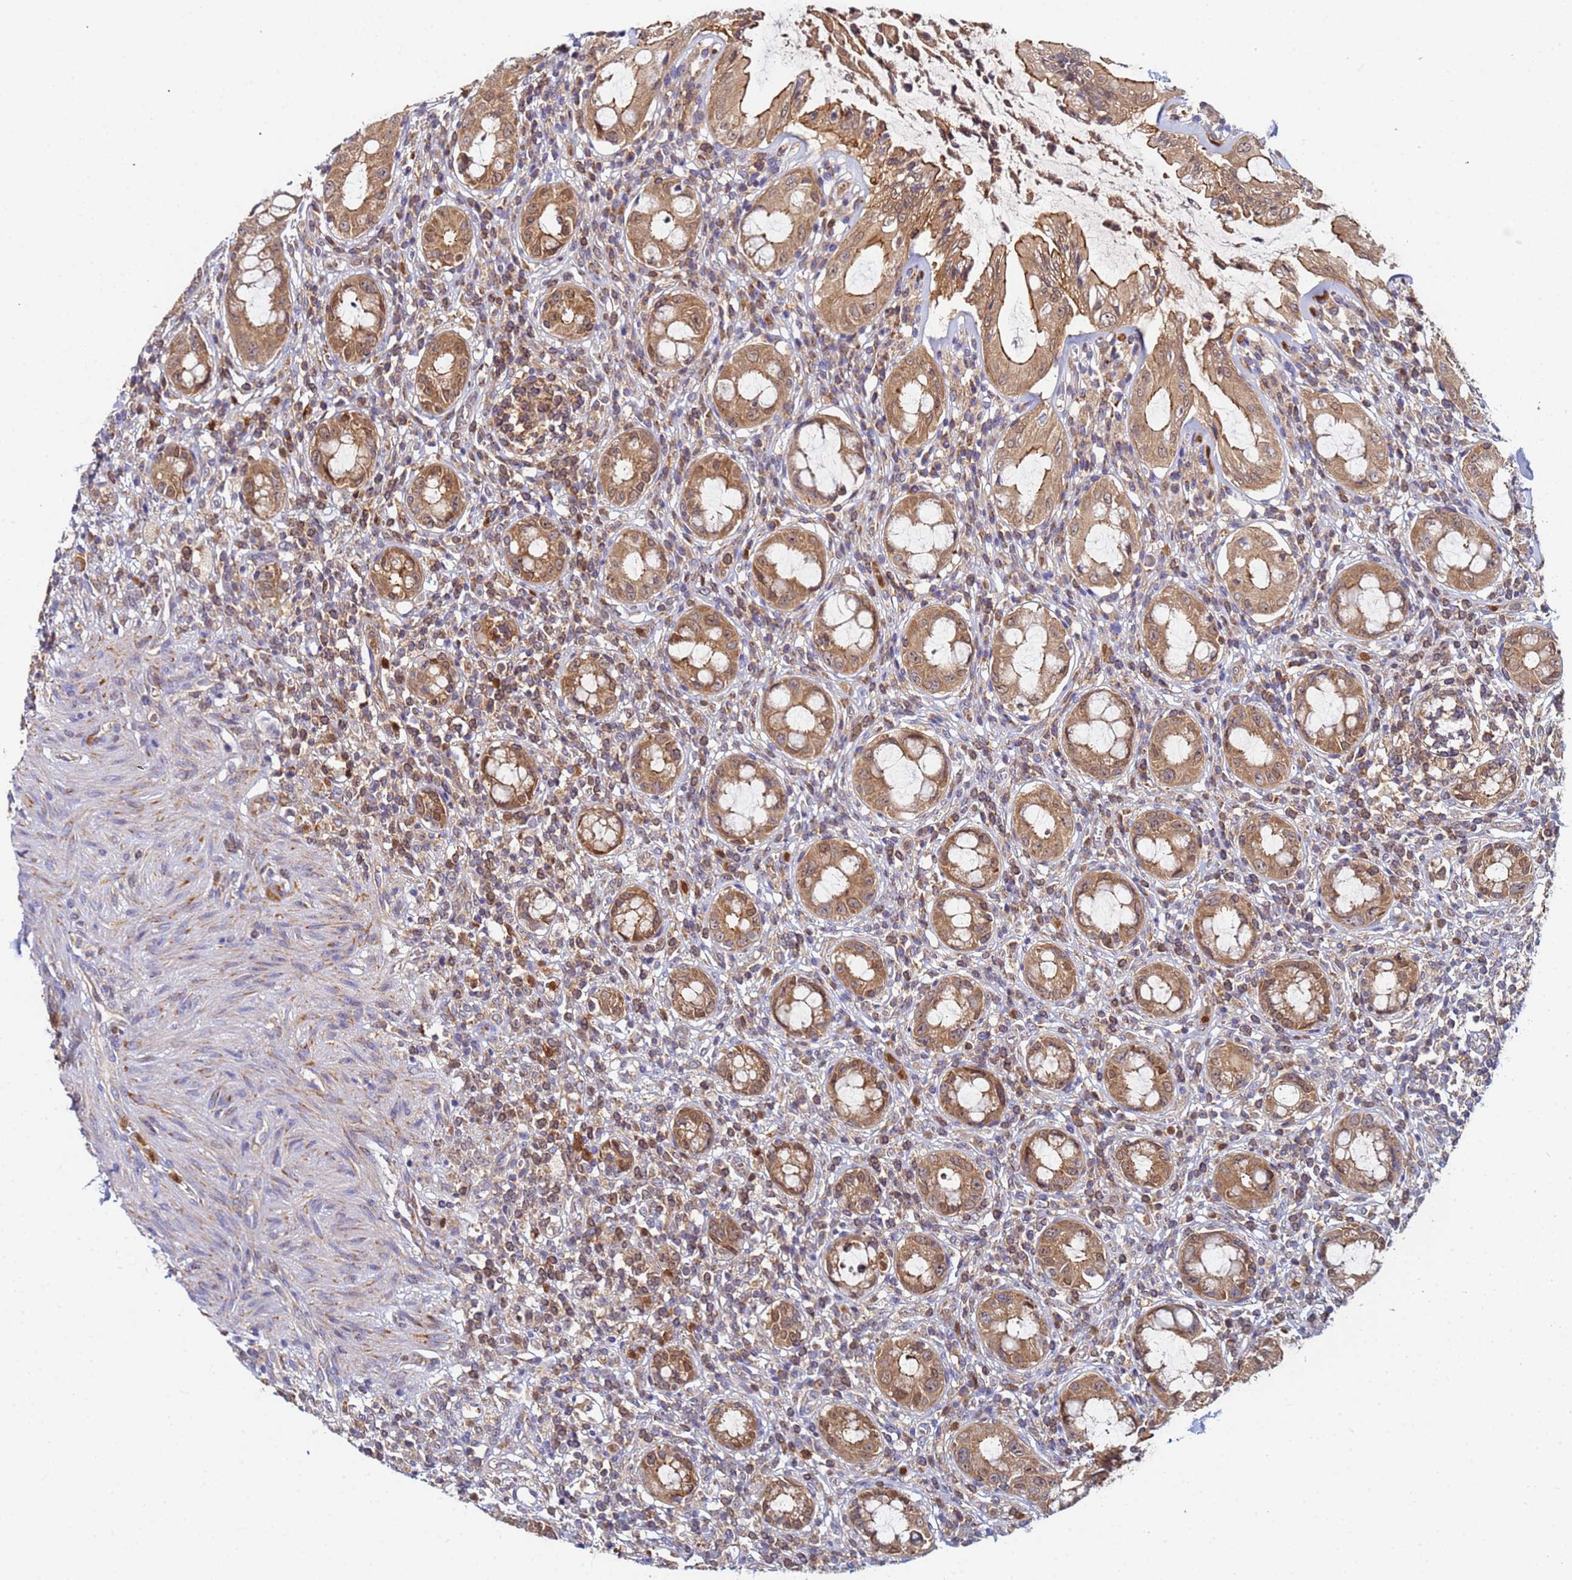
{"staining": {"intensity": "moderate", "quantity": ">75%", "location": "cytoplasmic/membranous"}, "tissue": "rectum", "cell_type": "Glandular cells", "image_type": "normal", "snomed": [{"axis": "morphology", "description": "Normal tissue, NOS"}, {"axis": "topography", "description": "Rectum"}], "caption": "This histopathology image exhibits immunohistochemistry staining of normal rectum, with medium moderate cytoplasmic/membranous expression in about >75% of glandular cells.", "gene": "CCDC127", "patient": {"sex": "female", "age": 57}}